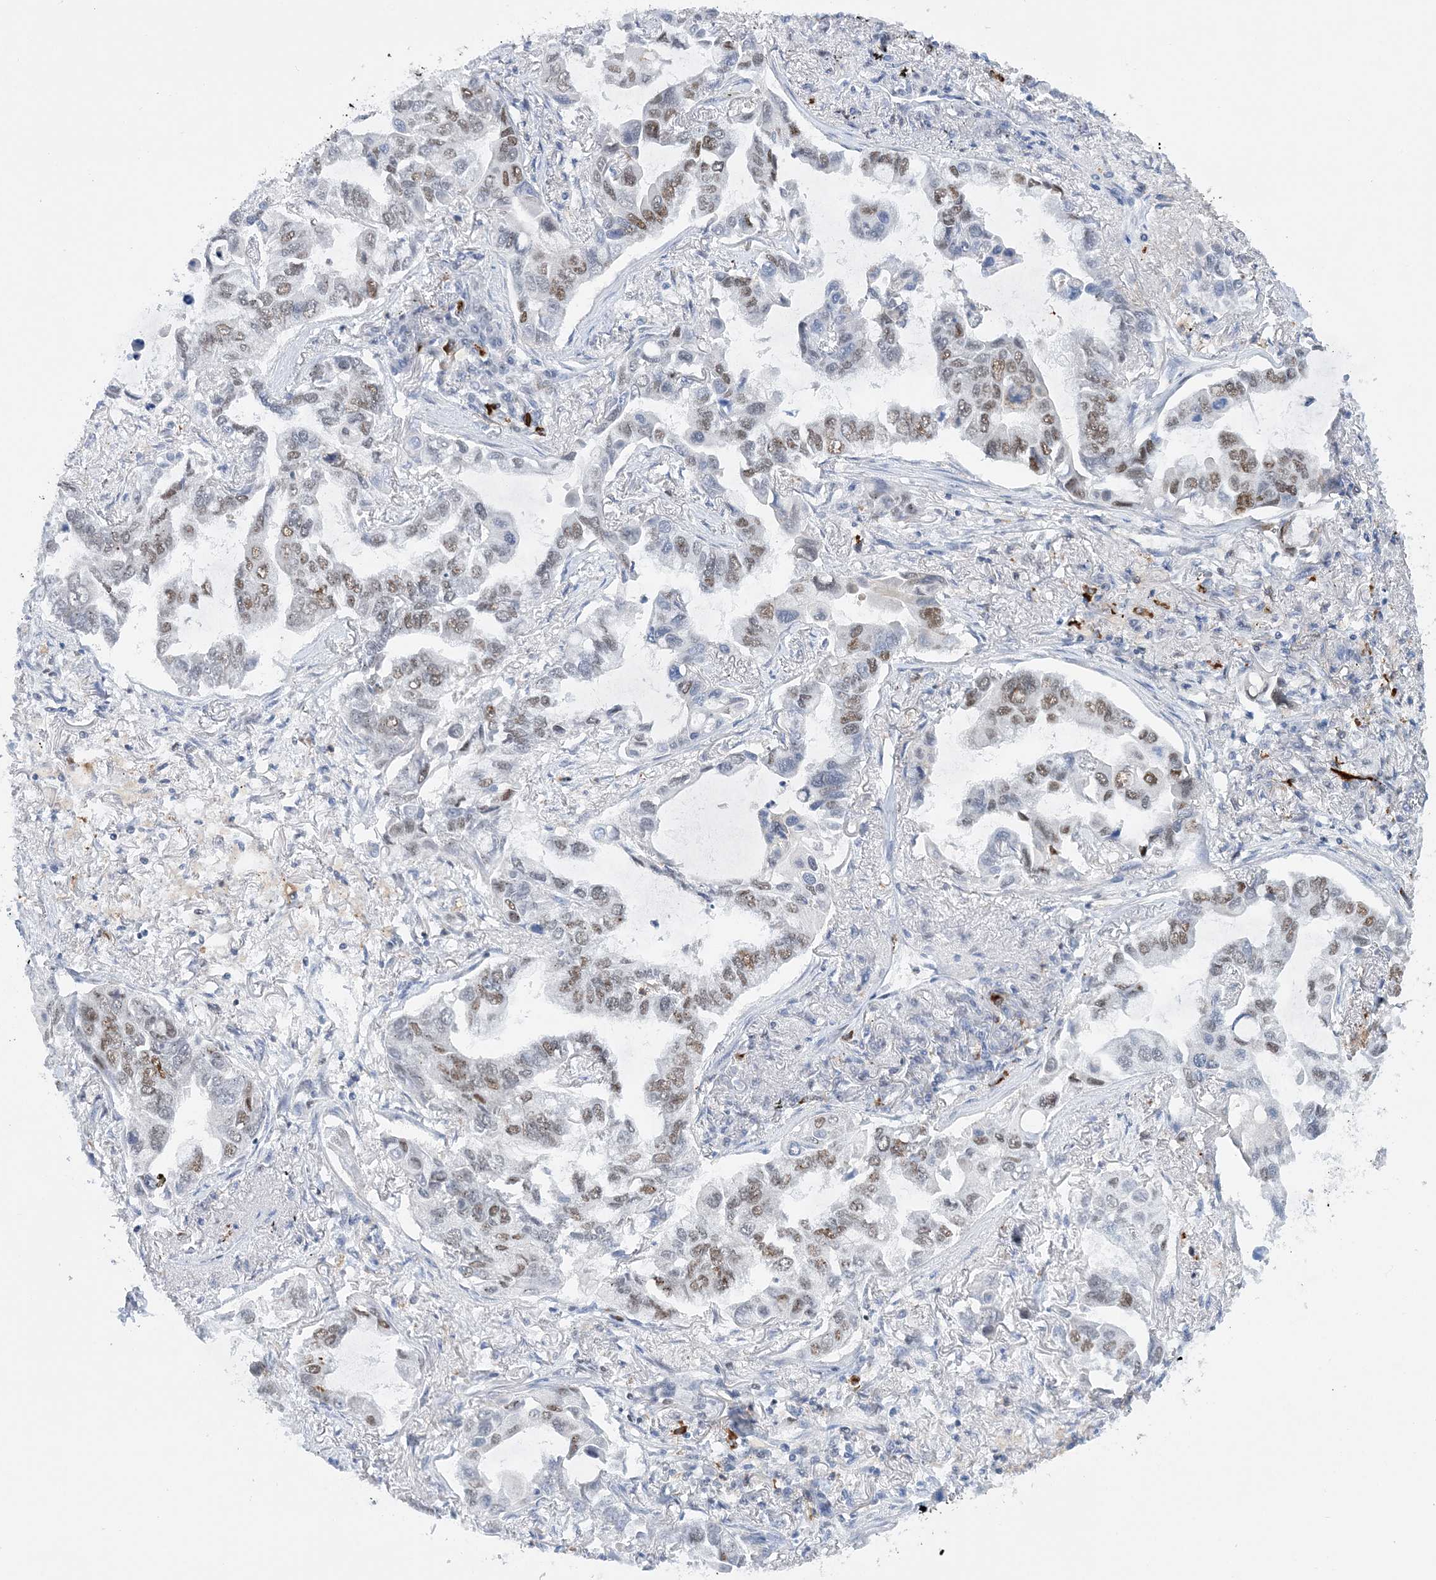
{"staining": {"intensity": "weak", "quantity": "25%-75%", "location": "nuclear"}, "tissue": "lung cancer", "cell_type": "Tumor cells", "image_type": "cancer", "snomed": [{"axis": "morphology", "description": "Adenocarcinoma, NOS"}, {"axis": "topography", "description": "Lung"}], "caption": "A histopathology image of human adenocarcinoma (lung) stained for a protein exhibits weak nuclear brown staining in tumor cells.", "gene": "PRMT9", "patient": {"sex": "male", "age": 64}}